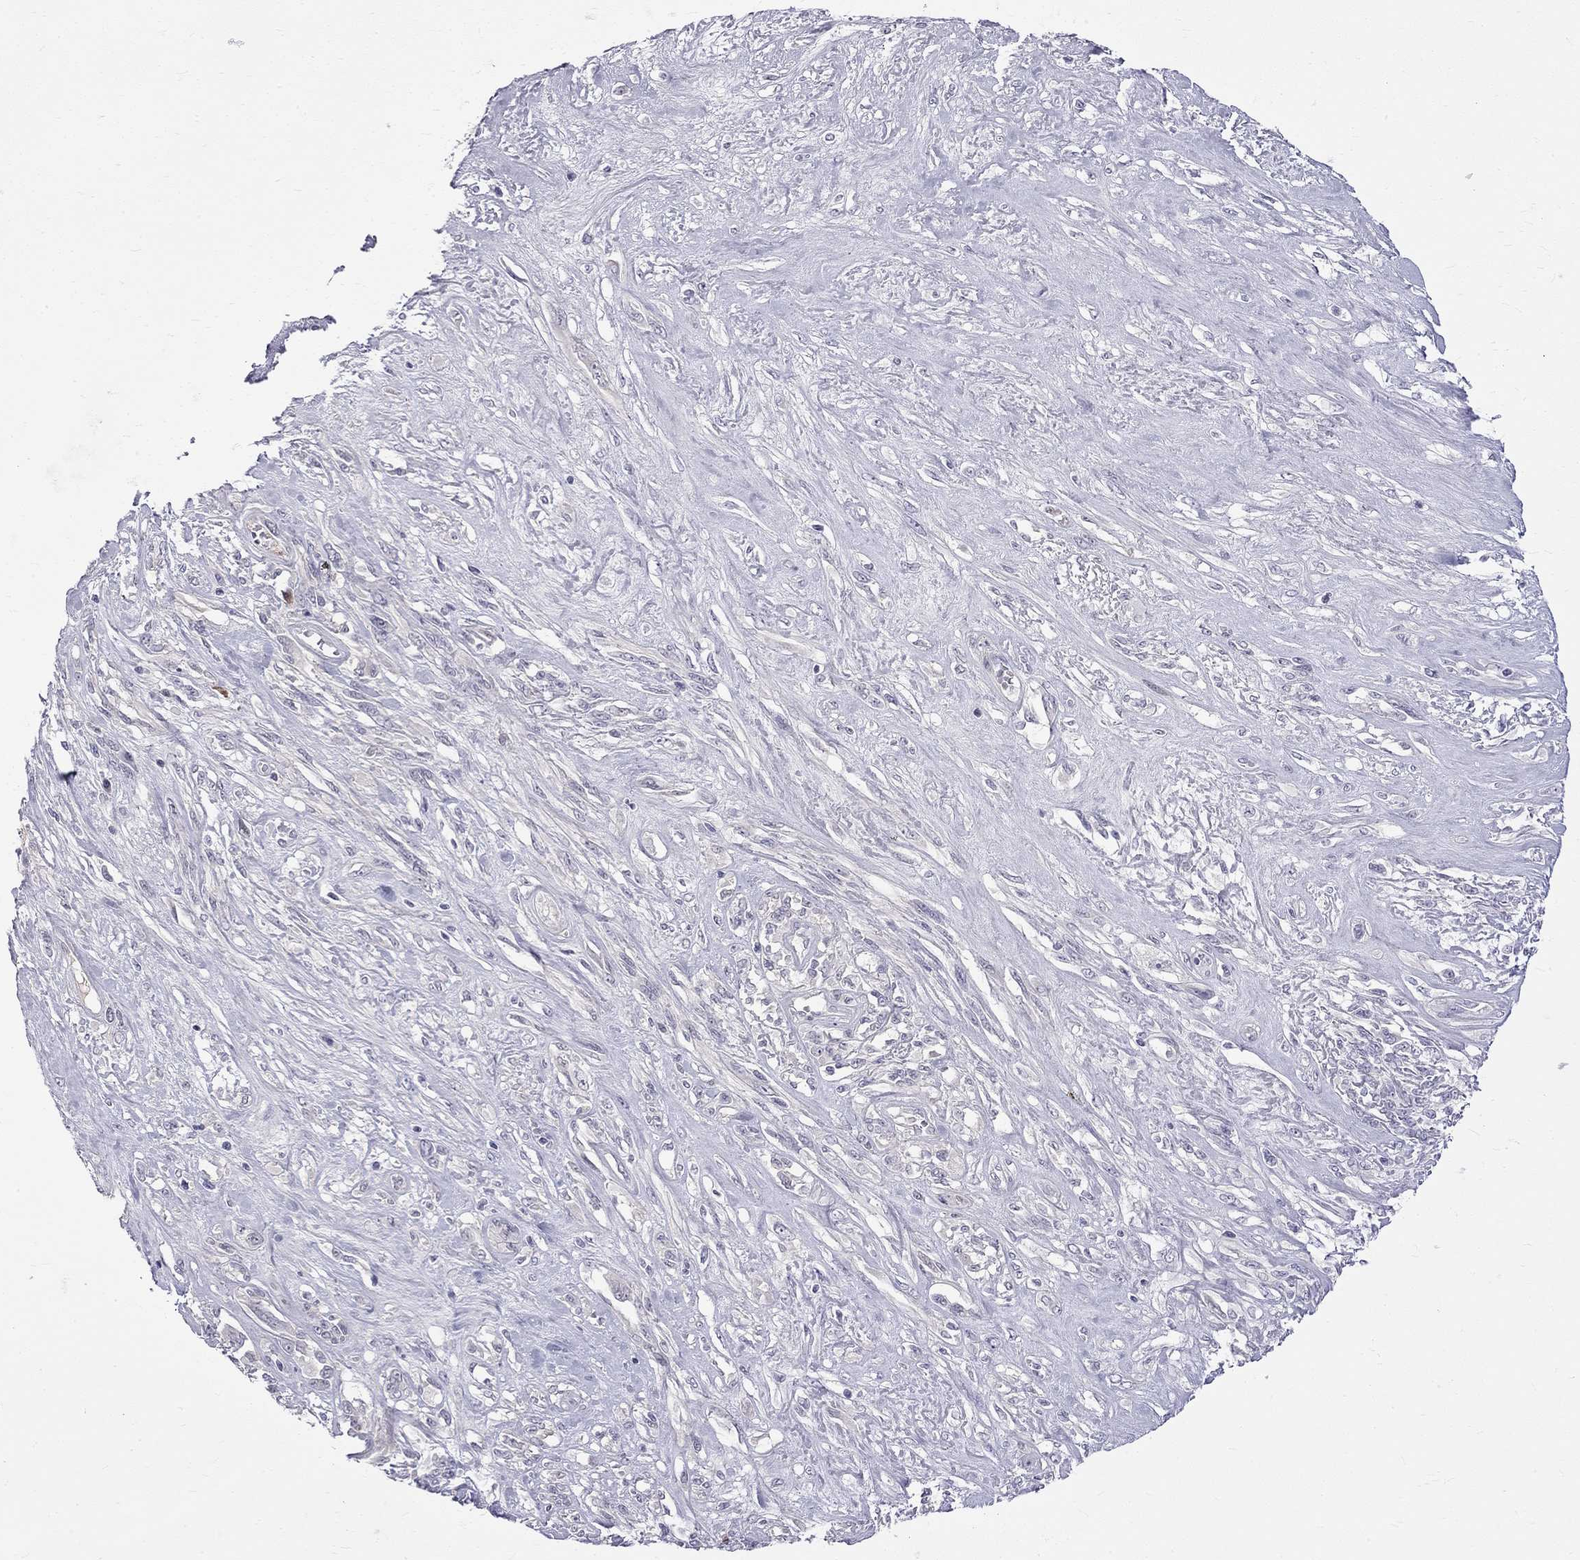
{"staining": {"intensity": "negative", "quantity": "none", "location": "none"}, "tissue": "melanoma", "cell_type": "Tumor cells", "image_type": "cancer", "snomed": [{"axis": "morphology", "description": "Malignant melanoma, NOS"}, {"axis": "topography", "description": "Skin"}], "caption": "Tumor cells show no significant expression in malignant melanoma.", "gene": "RTL9", "patient": {"sex": "female", "age": 91}}